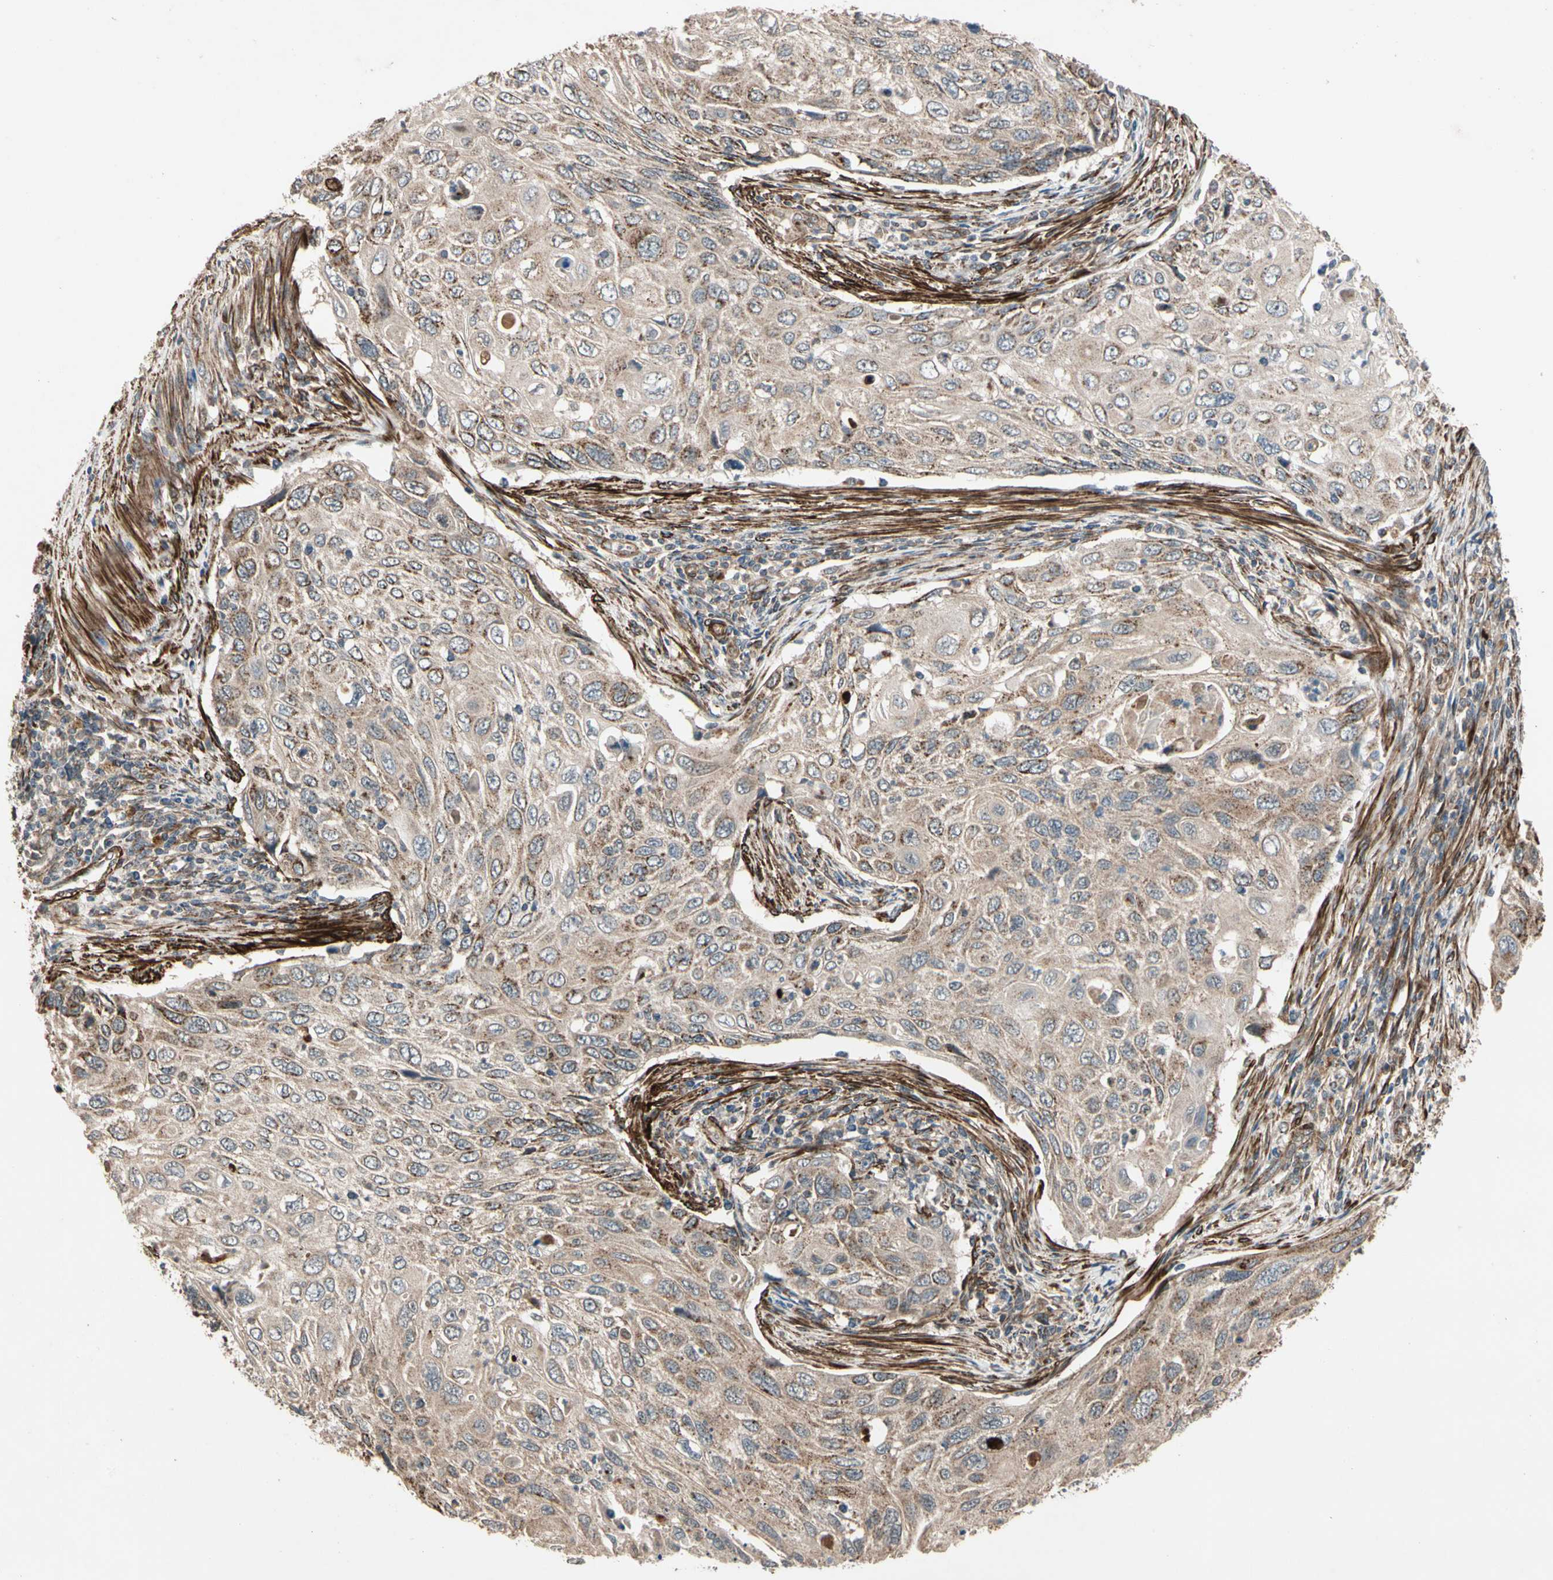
{"staining": {"intensity": "weak", "quantity": ">75%", "location": "cytoplasmic/membranous"}, "tissue": "cervical cancer", "cell_type": "Tumor cells", "image_type": "cancer", "snomed": [{"axis": "morphology", "description": "Squamous cell carcinoma, NOS"}, {"axis": "topography", "description": "Cervix"}], "caption": "An image of human cervical cancer (squamous cell carcinoma) stained for a protein demonstrates weak cytoplasmic/membranous brown staining in tumor cells.", "gene": "GCK", "patient": {"sex": "female", "age": 70}}